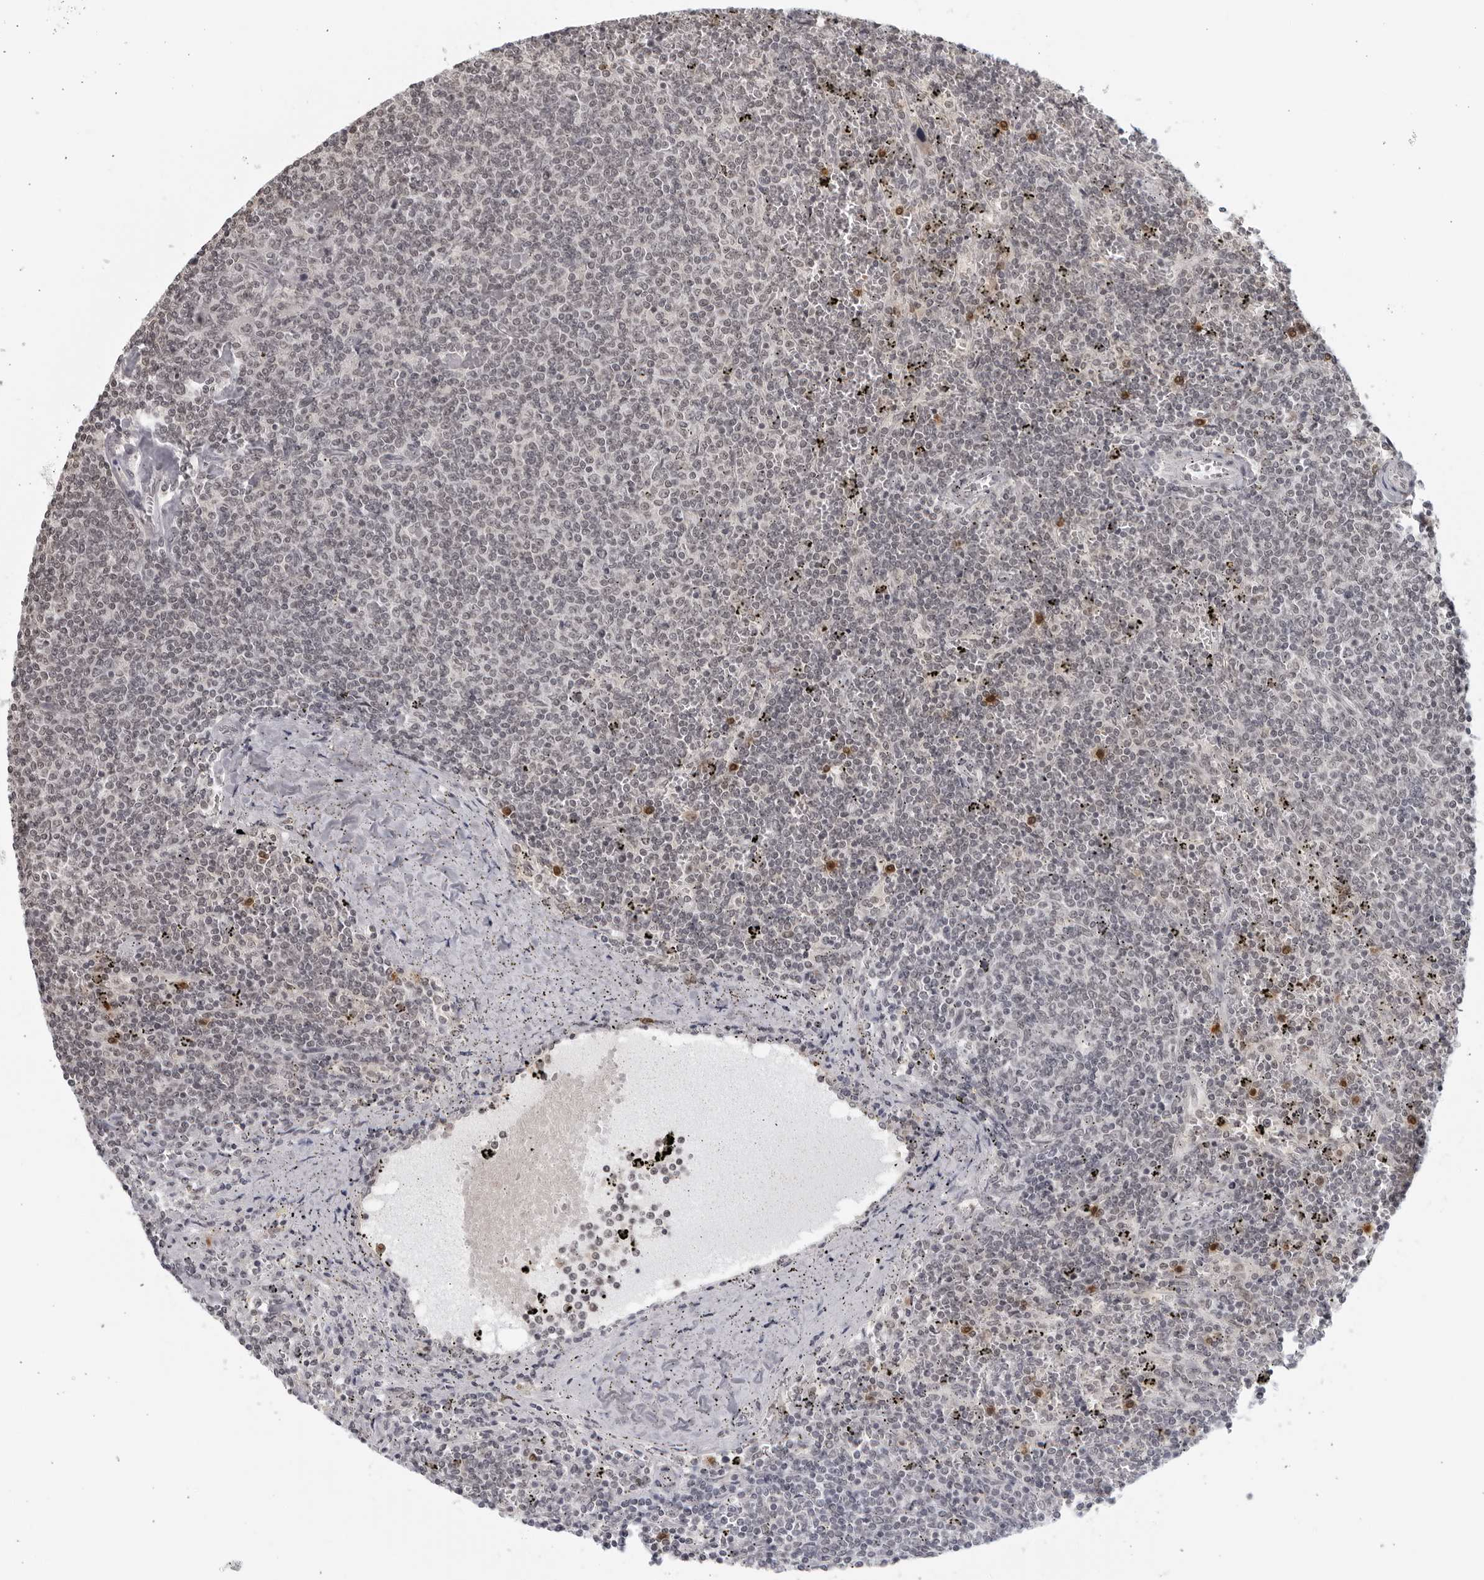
{"staining": {"intensity": "negative", "quantity": "none", "location": "none"}, "tissue": "lymphoma", "cell_type": "Tumor cells", "image_type": "cancer", "snomed": [{"axis": "morphology", "description": "Malignant lymphoma, non-Hodgkin's type, Low grade"}, {"axis": "topography", "description": "Spleen"}], "caption": "DAB (3,3'-diaminobenzidine) immunohistochemical staining of lymphoma exhibits no significant expression in tumor cells. (DAB immunohistochemistry (IHC) with hematoxylin counter stain).", "gene": "RAB11FIP3", "patient": {"sex": "female", "age": 50}}